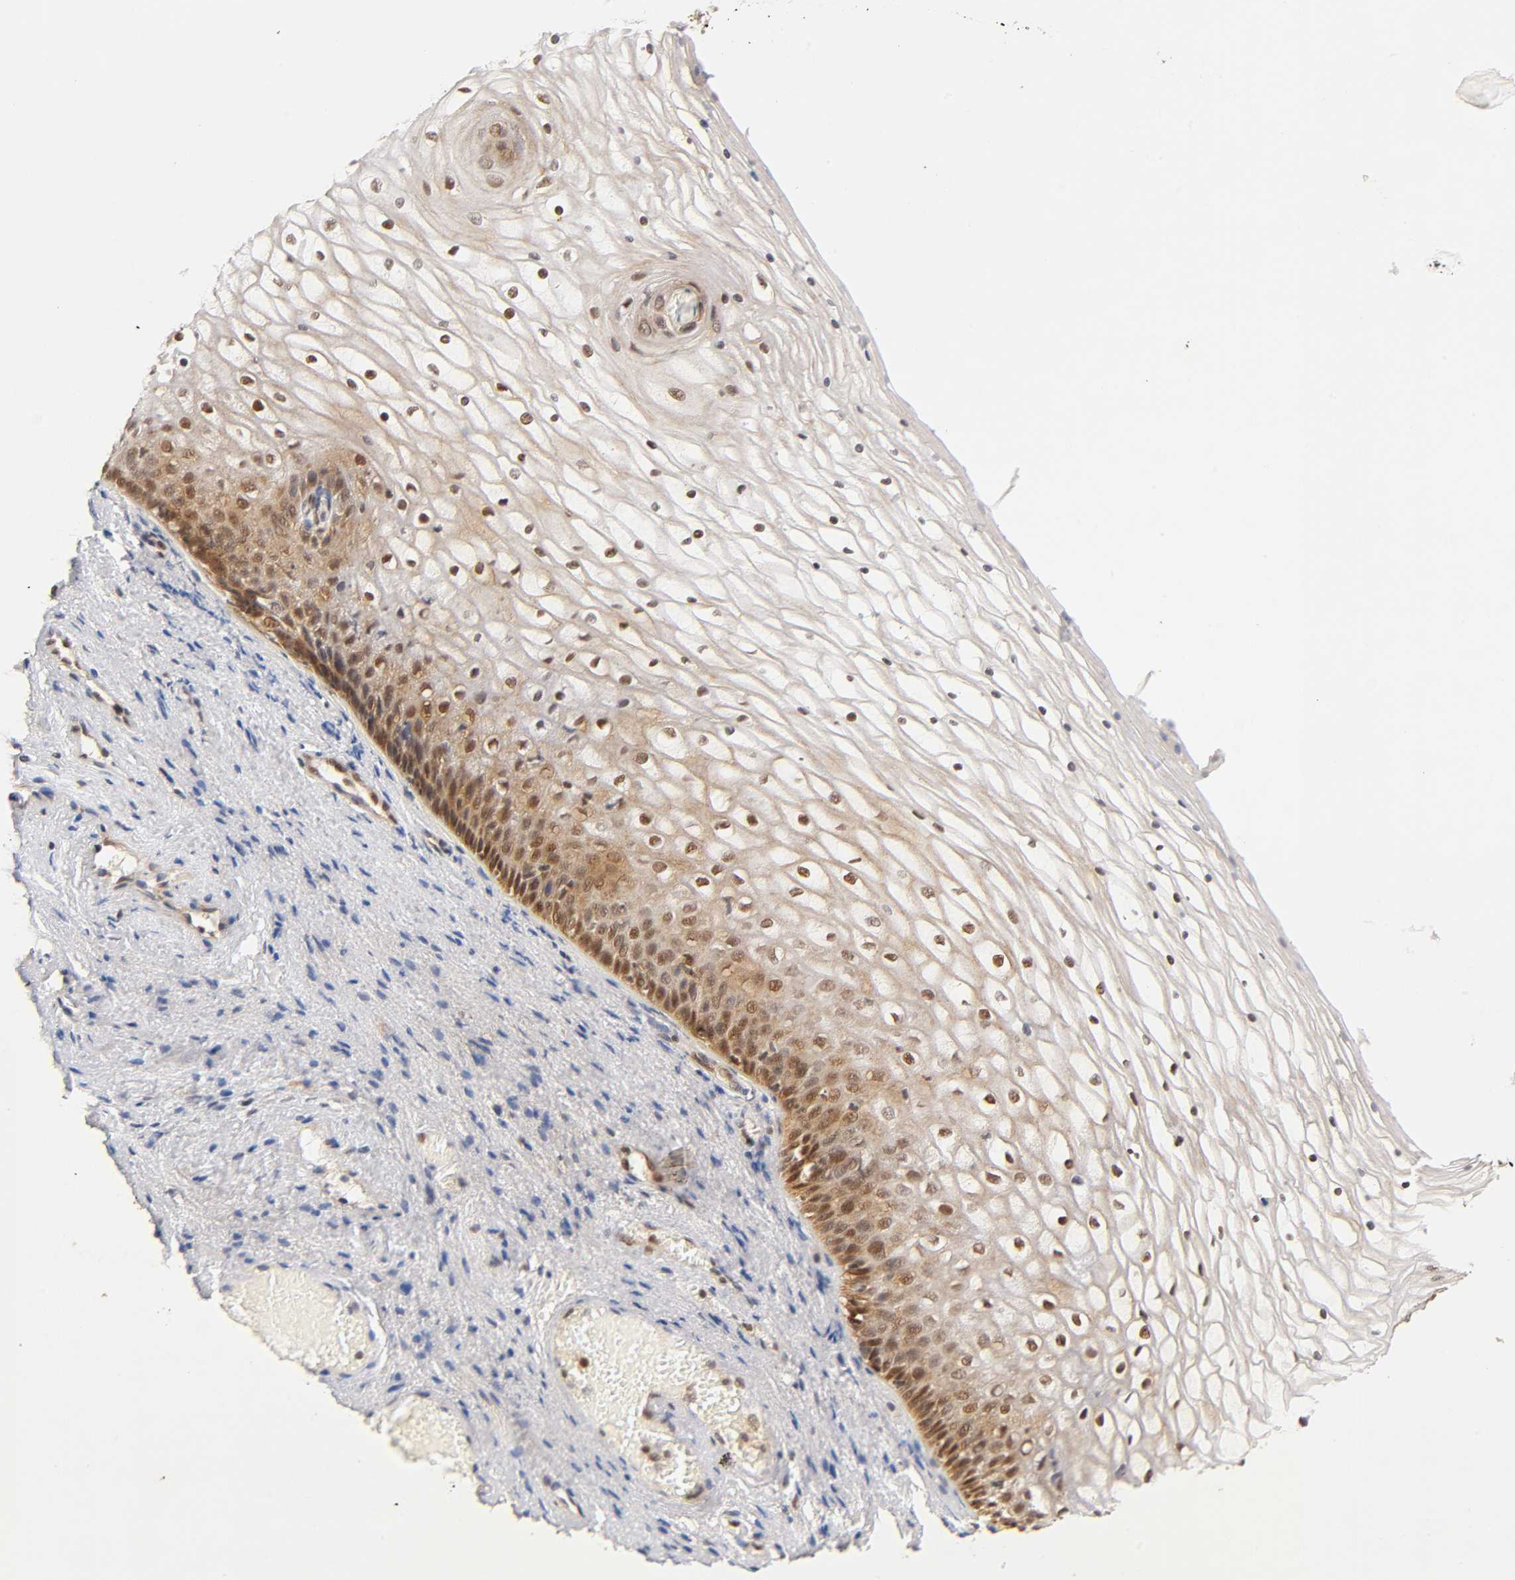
{"staining": {"intensity": "moderate", "quantity": "25%-75%", "location": "cytoplasmic/membranous,nuclear"}, "tissue": "vagina", "cell_type": "Squamous epithelial cells", "image_type": "normal", "snomed": [{"axis": "morphology", "description": "Normal tissue, NOS"}, {"axis": "topography", "description": "Vagina"}], "caption": "Approximately 25%-75% of squamous epithelial cells in normal vagina display moderate cytoplasmic/membranous,nuclear protein staining as visualized by brown immunohistochemical staining.", "gene": "TAF10", "patient": {"sex": "female", "age": 34}}